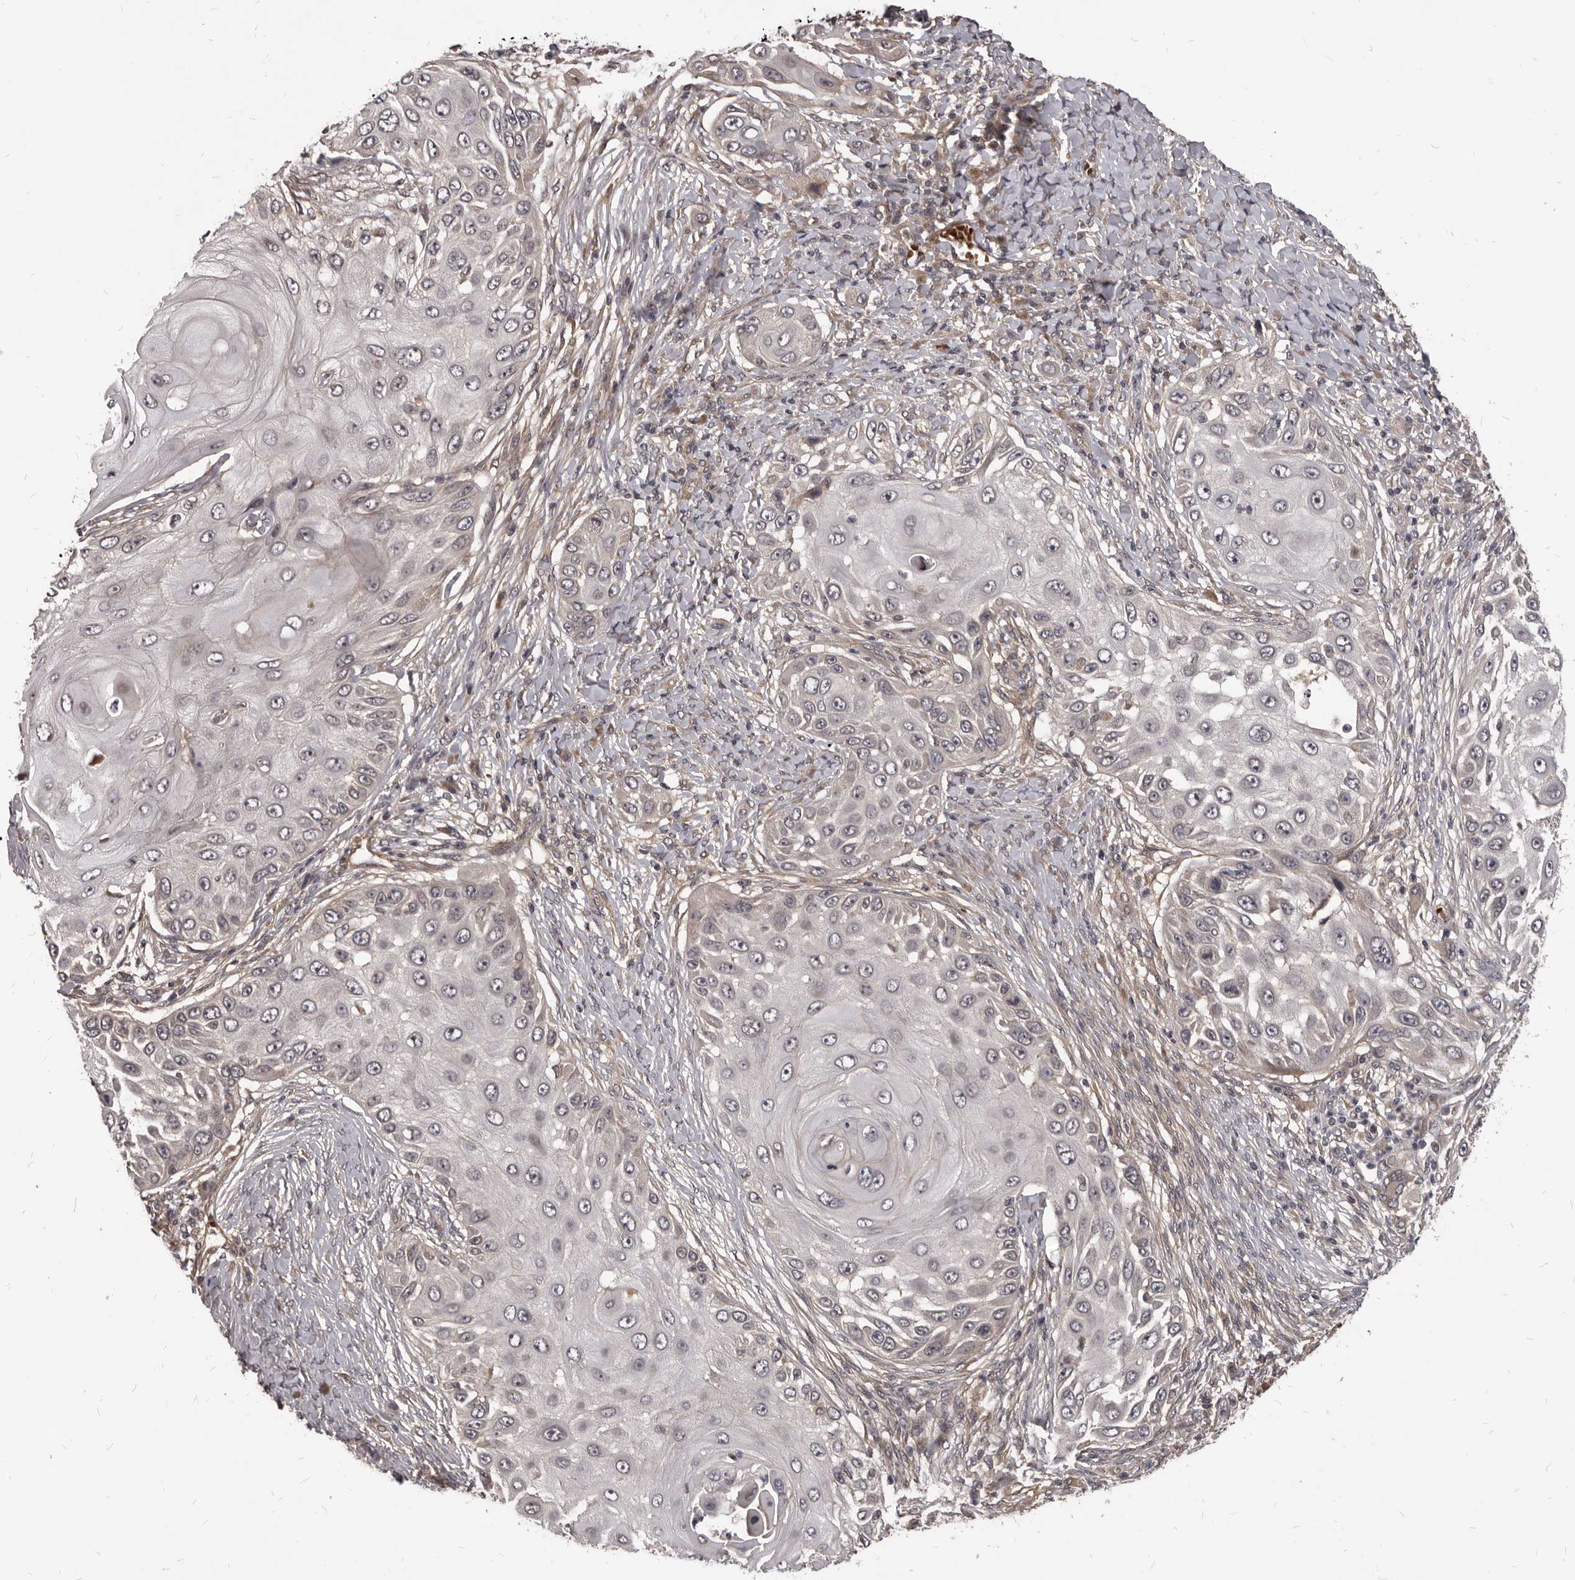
{"staining": {"intensity": "negative", "quantity": "none", "location": "none"}, "tissue": "skin cancer", "cell_type": "Tumor cells", "image_type": "cancer", "snomed": [{"axis": "morphology", "description": "Squamous cell carcinoma, NOS"}, {"axis": "topography", "description": "Skin"}], "caption": "This is an IHC image of human skin cancer (squamous cell carcinoma). There is no staining in tumor cells.", "gene": "GABPB2", "patient": {"sex": "female", "age": 44}}